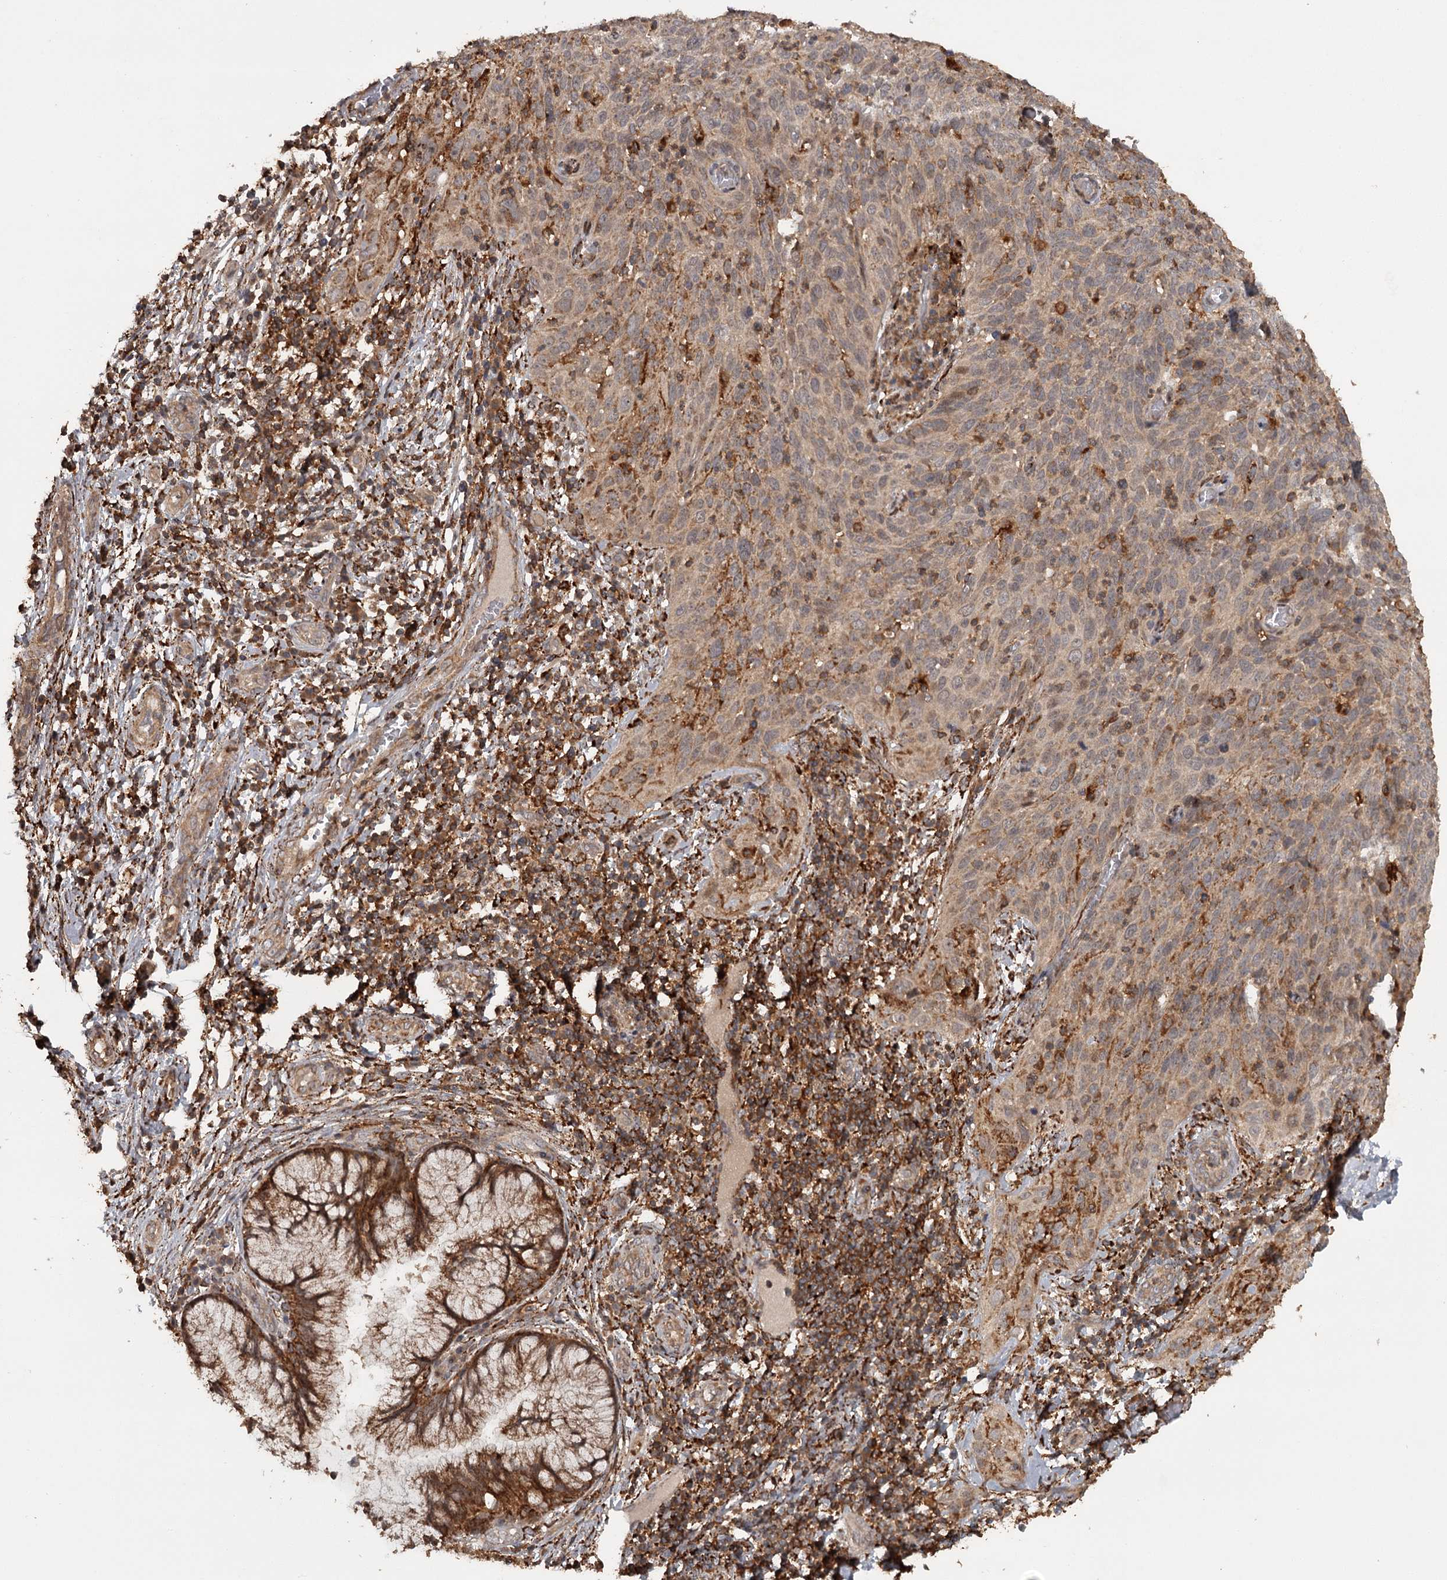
{"staining": {"intensity": "moderate", "quantity": "25%-75%", "location": "cytoplasmic/membranous"}, "tissue": "cervical cancer", "cell_type": "Tumor cells", "image_type": "cancer", "snomed": [{"axis": "morphology", "description": "Squamous cell carcinoma, NOS"}, {"axis": "topography", "description": "Cervix"}], "caption": "DAB (3,3'-diaminobenzidine) immunohistochemical staining of human cervical cancer (squamous cell carcinoma) exhibits moderate cytoplasmic/membranous protein staining in approximately 25%-75% of tumor cells. The protein of interest is shown in brown color, while the nuclei are stained blue.", "gene": "FAXC", "patient": {"sex": "female", "age": 31}}